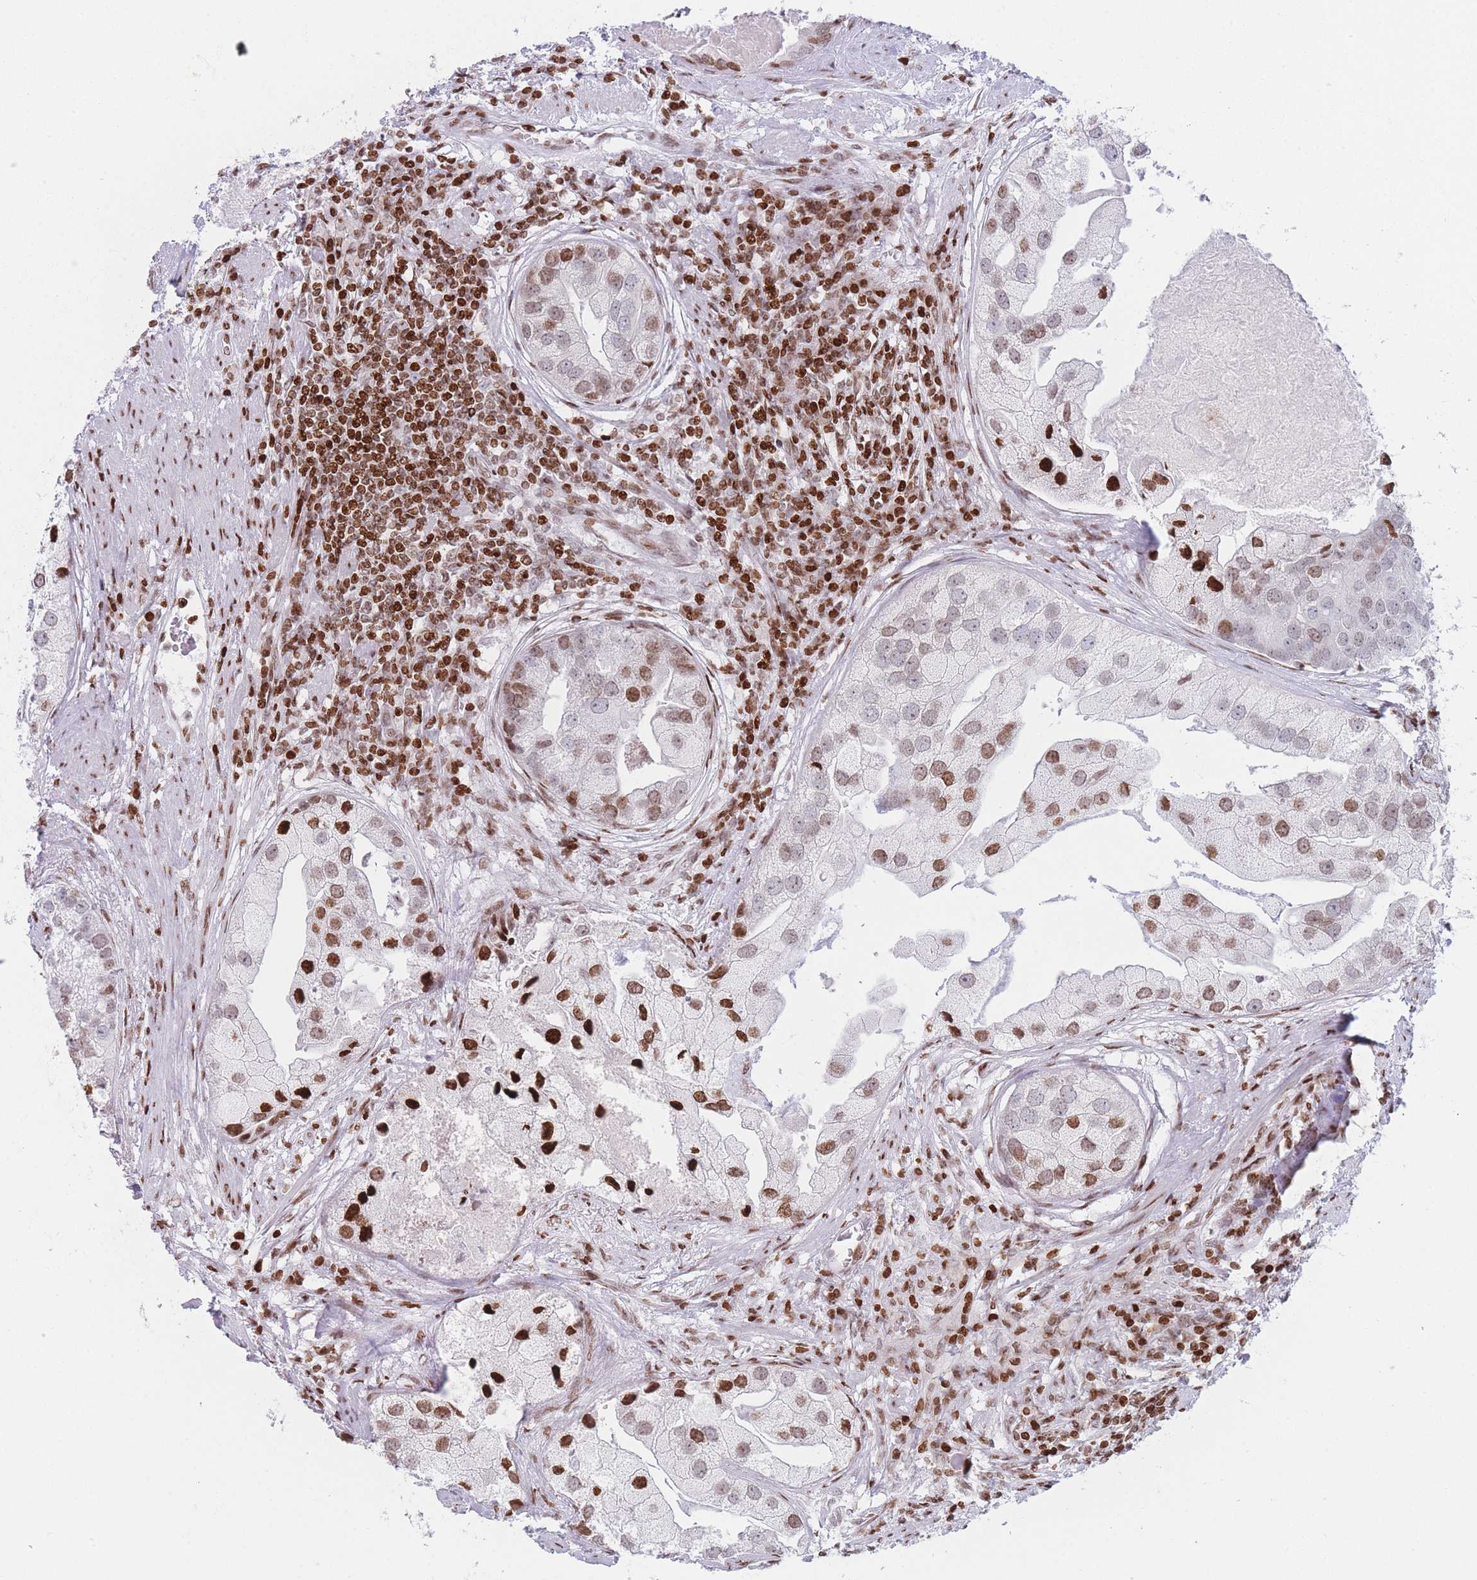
{"staining": {"intensity": "moderate", "quantity": "25%-75%", "location": "nuclear"}, "tissue": "prostate cancer", "cell_type": "Tumor cells", "image_type": "cancer", "snomed": [{"axis": "morphology", "description": "Adenocarcinoma, High grade"}, {"axis": "topography", "description": "Prostate"}], "caption": "Protein staining by IHC exhibits moderate nuclear expression in about 25%-75% of tumor cells in prostate cancer. The staining was performed using DAB (3,3'-diaminobenzidine), with brown indicating positive protein expression. Nuclei are stained blue with hematoxylin.", "gene": "AK9", "patient": {"sex": "male", "age": 62}}